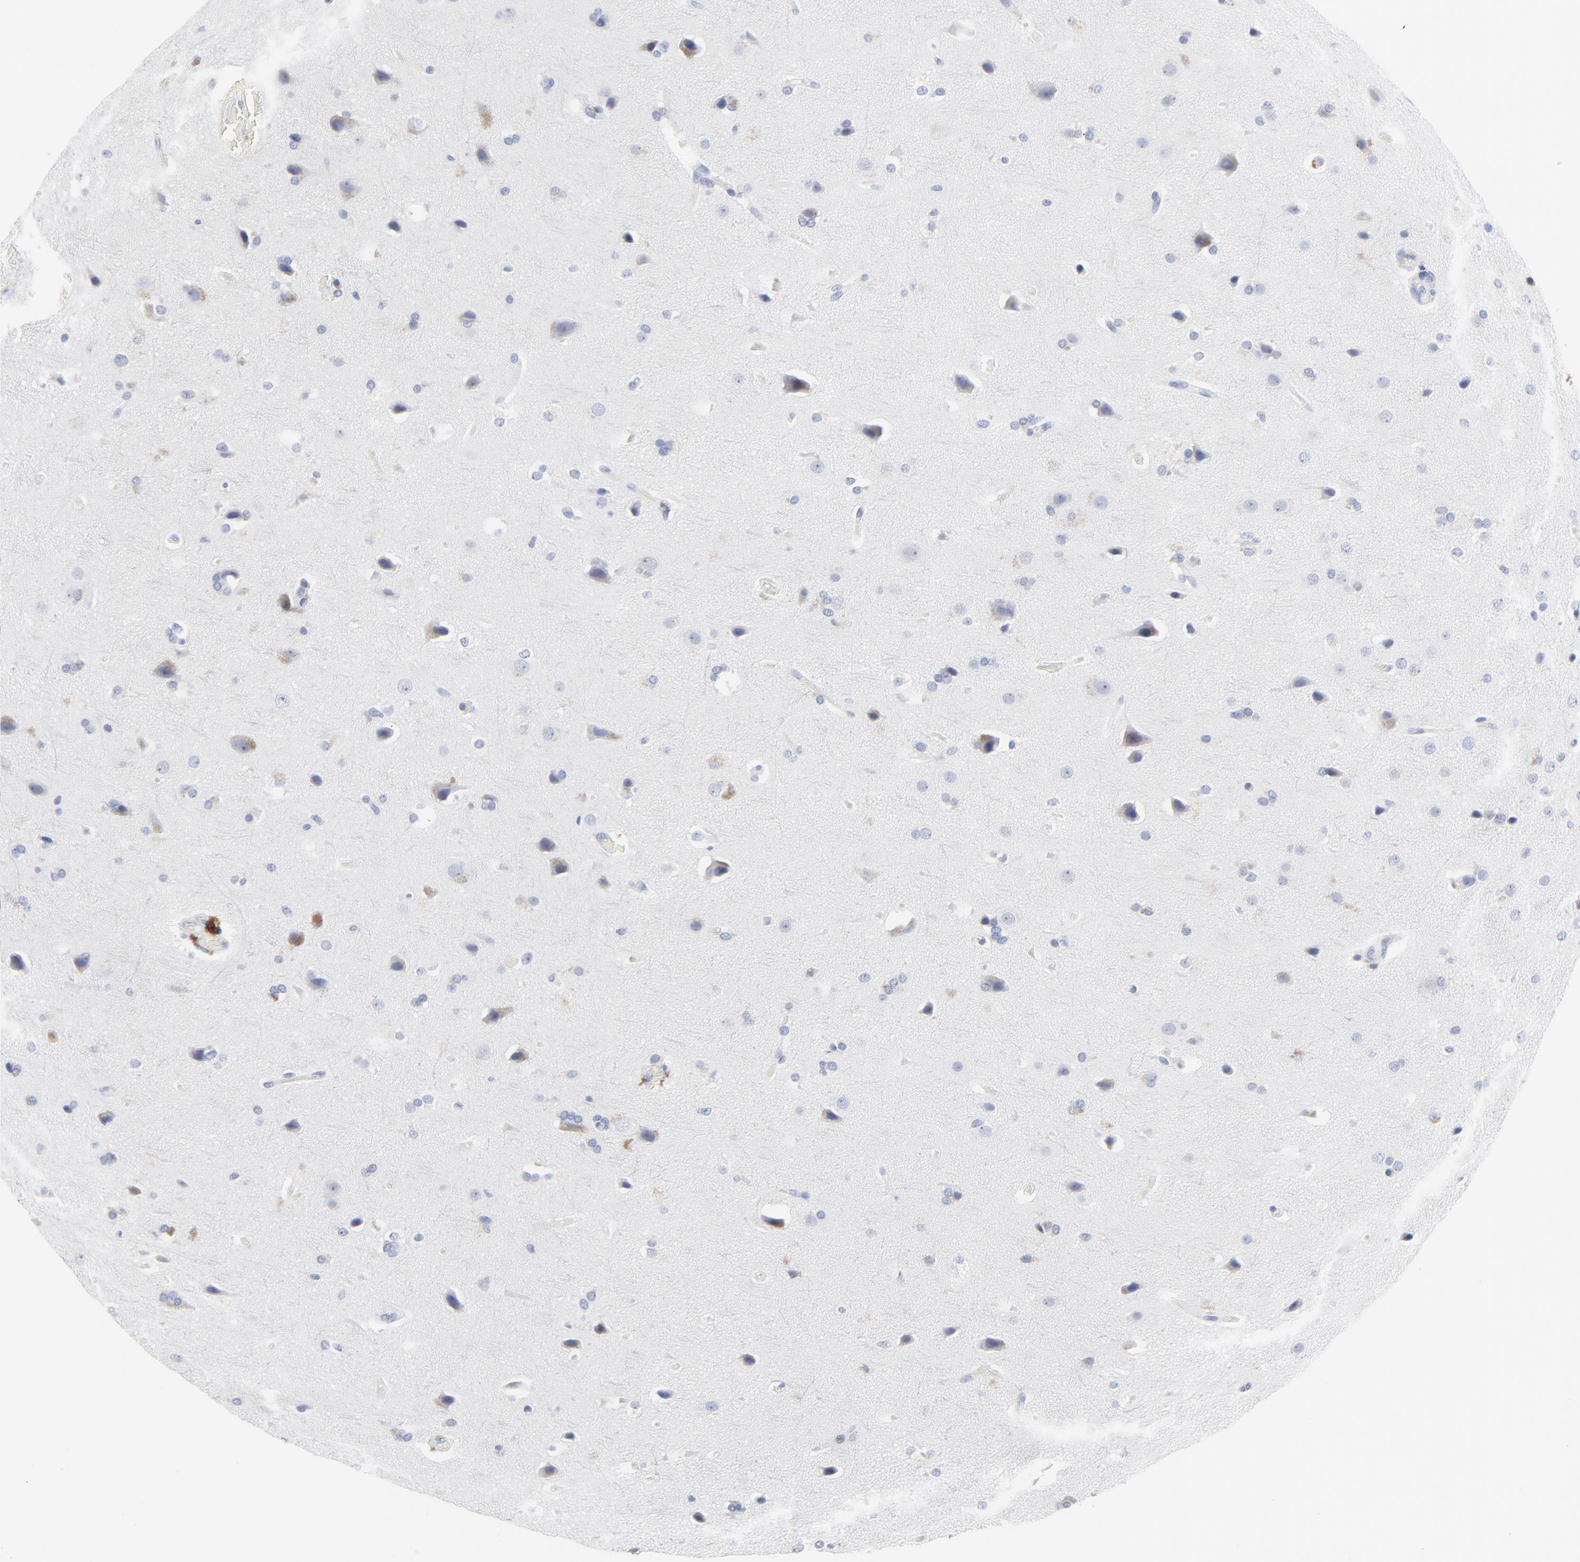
{"staining": {"intensity": "weak", "quantity": "<25%", "location": "cytoplasmic/membranous"}, "tissue": "glioma", "cell_type": "Tumor cells", "image_type": "cancer", "snomed": [{"axis": "morphology", "description": "Glioma, malignant, Low grade"}, {"axis": "topography", "description": "Cerebral cortex"}], "caption": "The image demonstrates no staining of tumor cells in glioma.", "gene": "CDK1", "patient": {"sex": "female", "age": 47}}